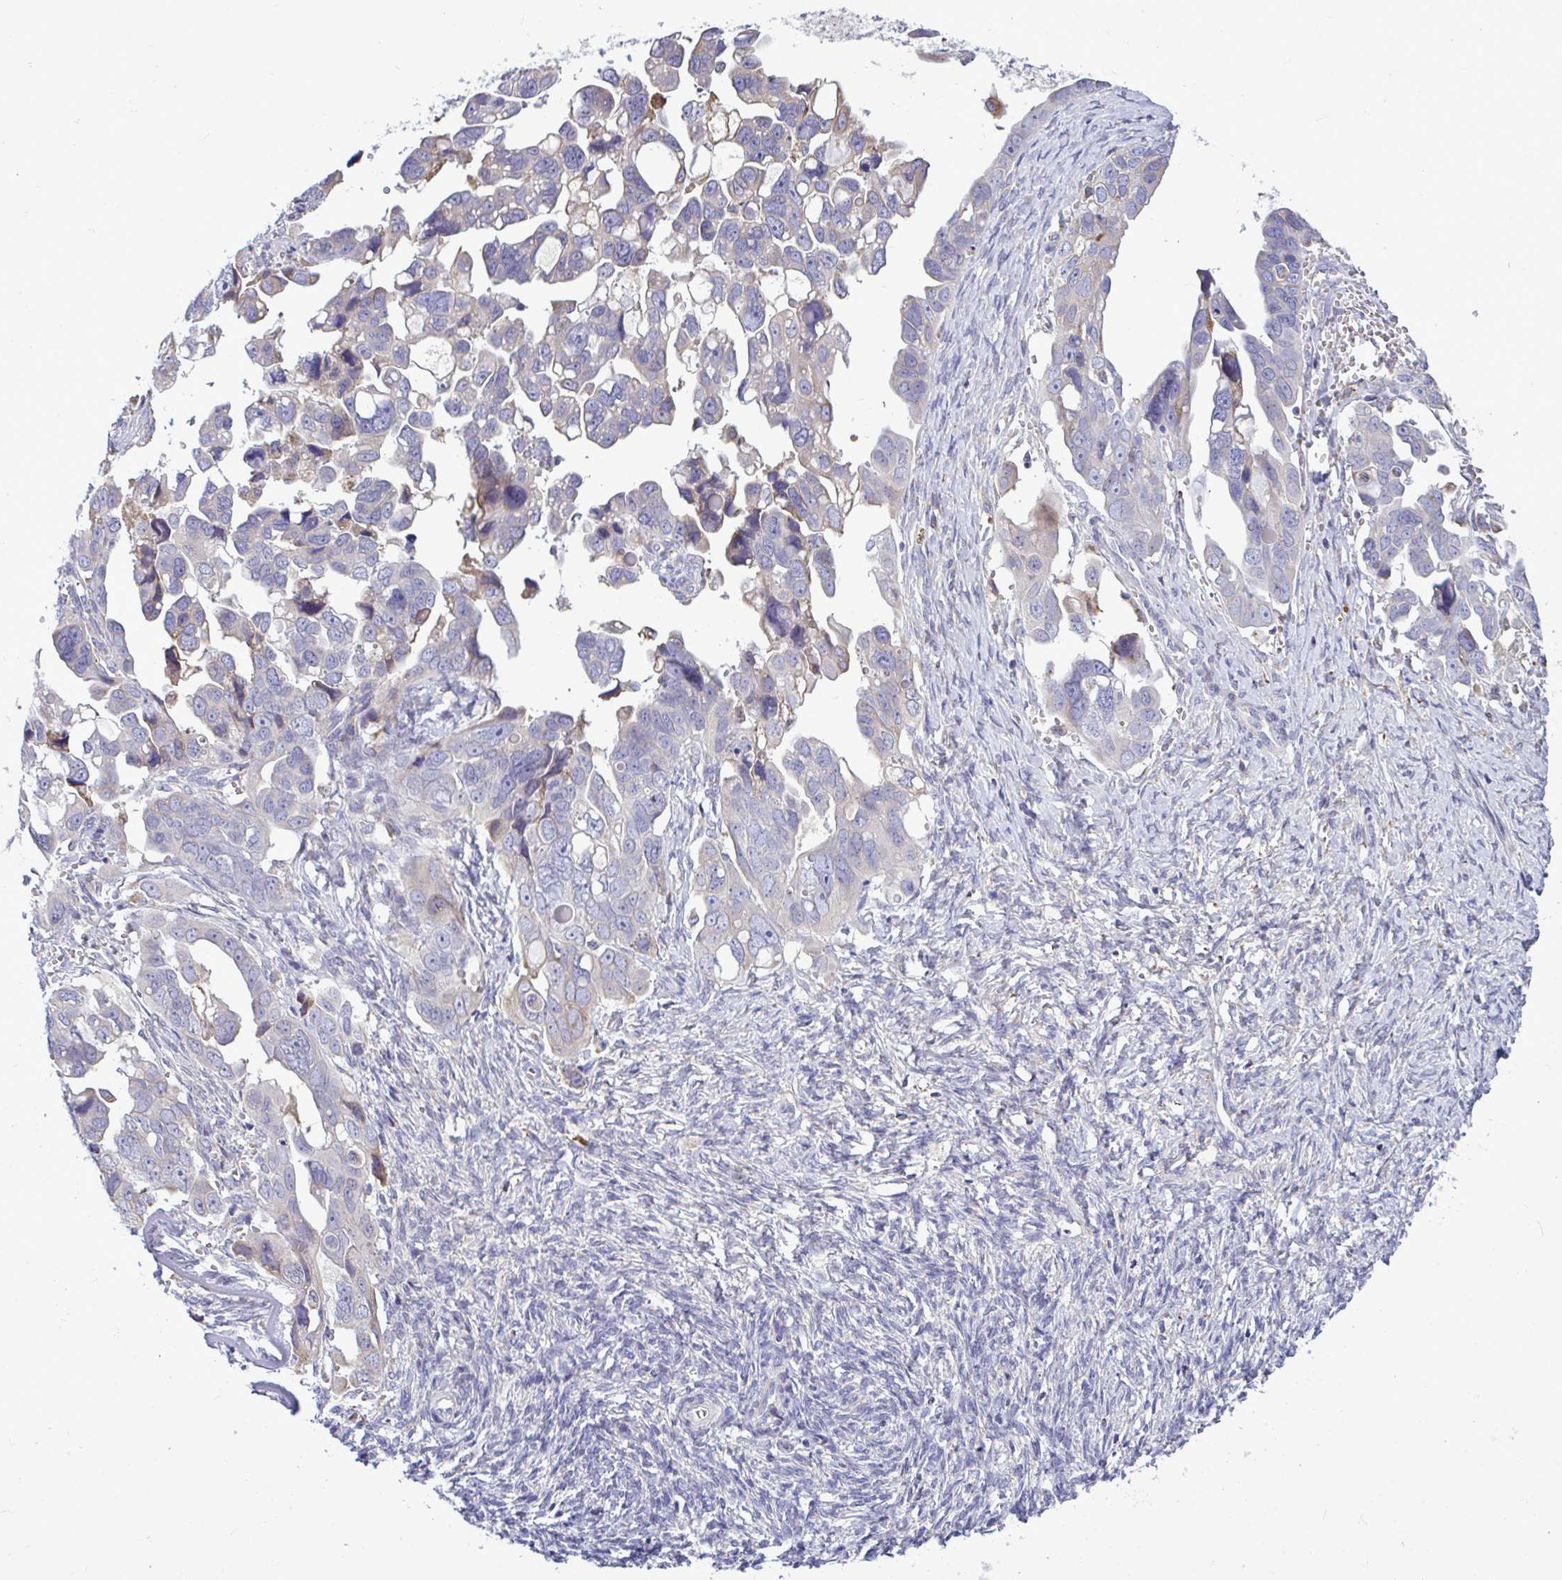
{"staining": {"intensity": "negative", "quantity": "none", "location": "none"}, "tissue": "ovarian cancer", "cell_type": "Tumor cells", "image_type": "cancer", "snomed": [{"axis": "morphology", "description": "Cystadenocarcinoma, serous, NOS"}, {"axis": "topography", "description": "Ovary"}], "caption": "Immunohistochemistry histopathology image of neoplastic tissue: human ovarian cancer (serous cystadenocarcinoma) stained with DAB exhibits no significant protein staining in tumor cells.", "gene": "PIGK", "patient": {"sex": "female", "age": 59}}